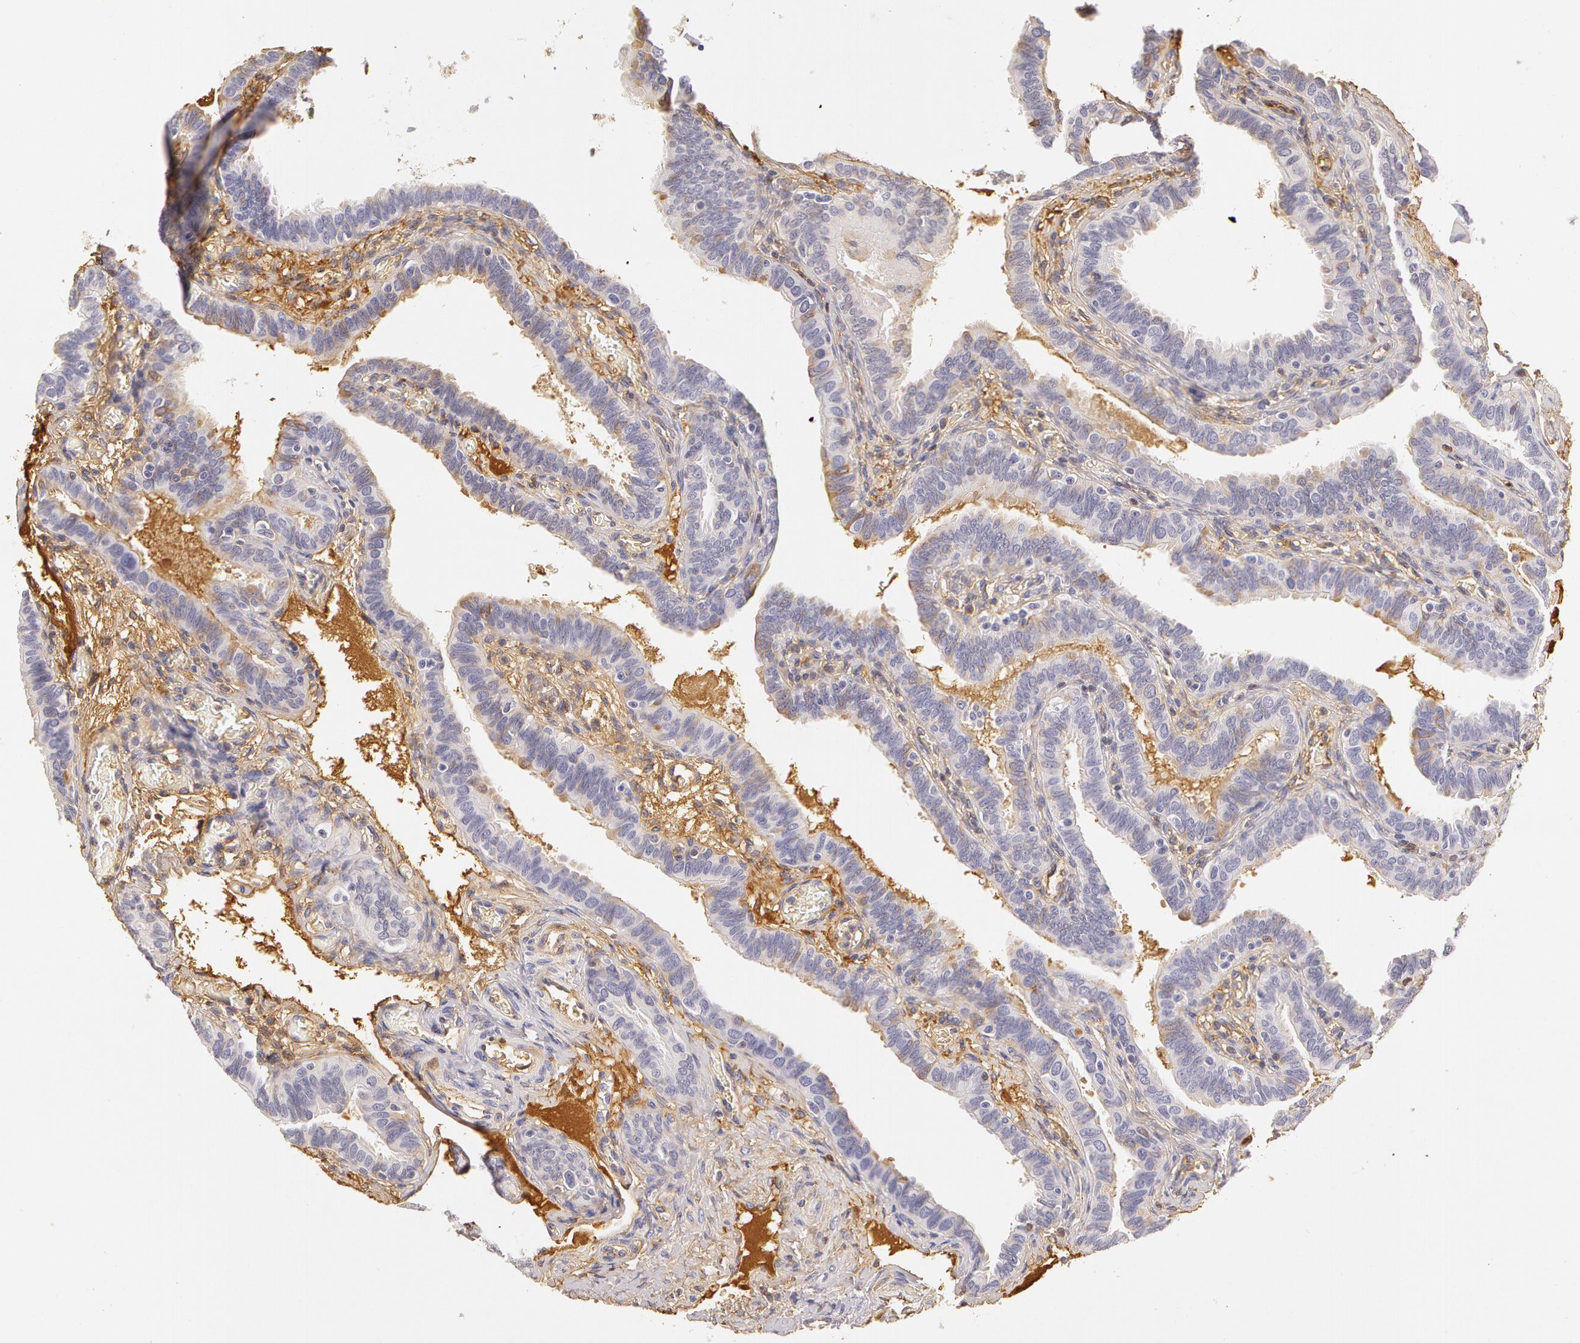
{"staining": {"intensity": "negative", "quantity": "none", "location": "none"}, "tissue": "fallopian tube", "cell_type": "Glandular cells", "image_type": "normal", "snomed": [{"axis": "morphology", "description": "Normal tissue, NOS"}, {"axis": "topography", "description": "Fallopian tube"}], "caption": "DAB immunohistochemical staining of normal human fallopian tube exhibits no significant positivity in glandular cells. (Brightfield microscopy of DAB (3,3'-diaminobenzidine) immunohistochemistry (IHC) at high magnification).", "gene": "AHSG", "patient": {"sex": "female", "age": 38}}